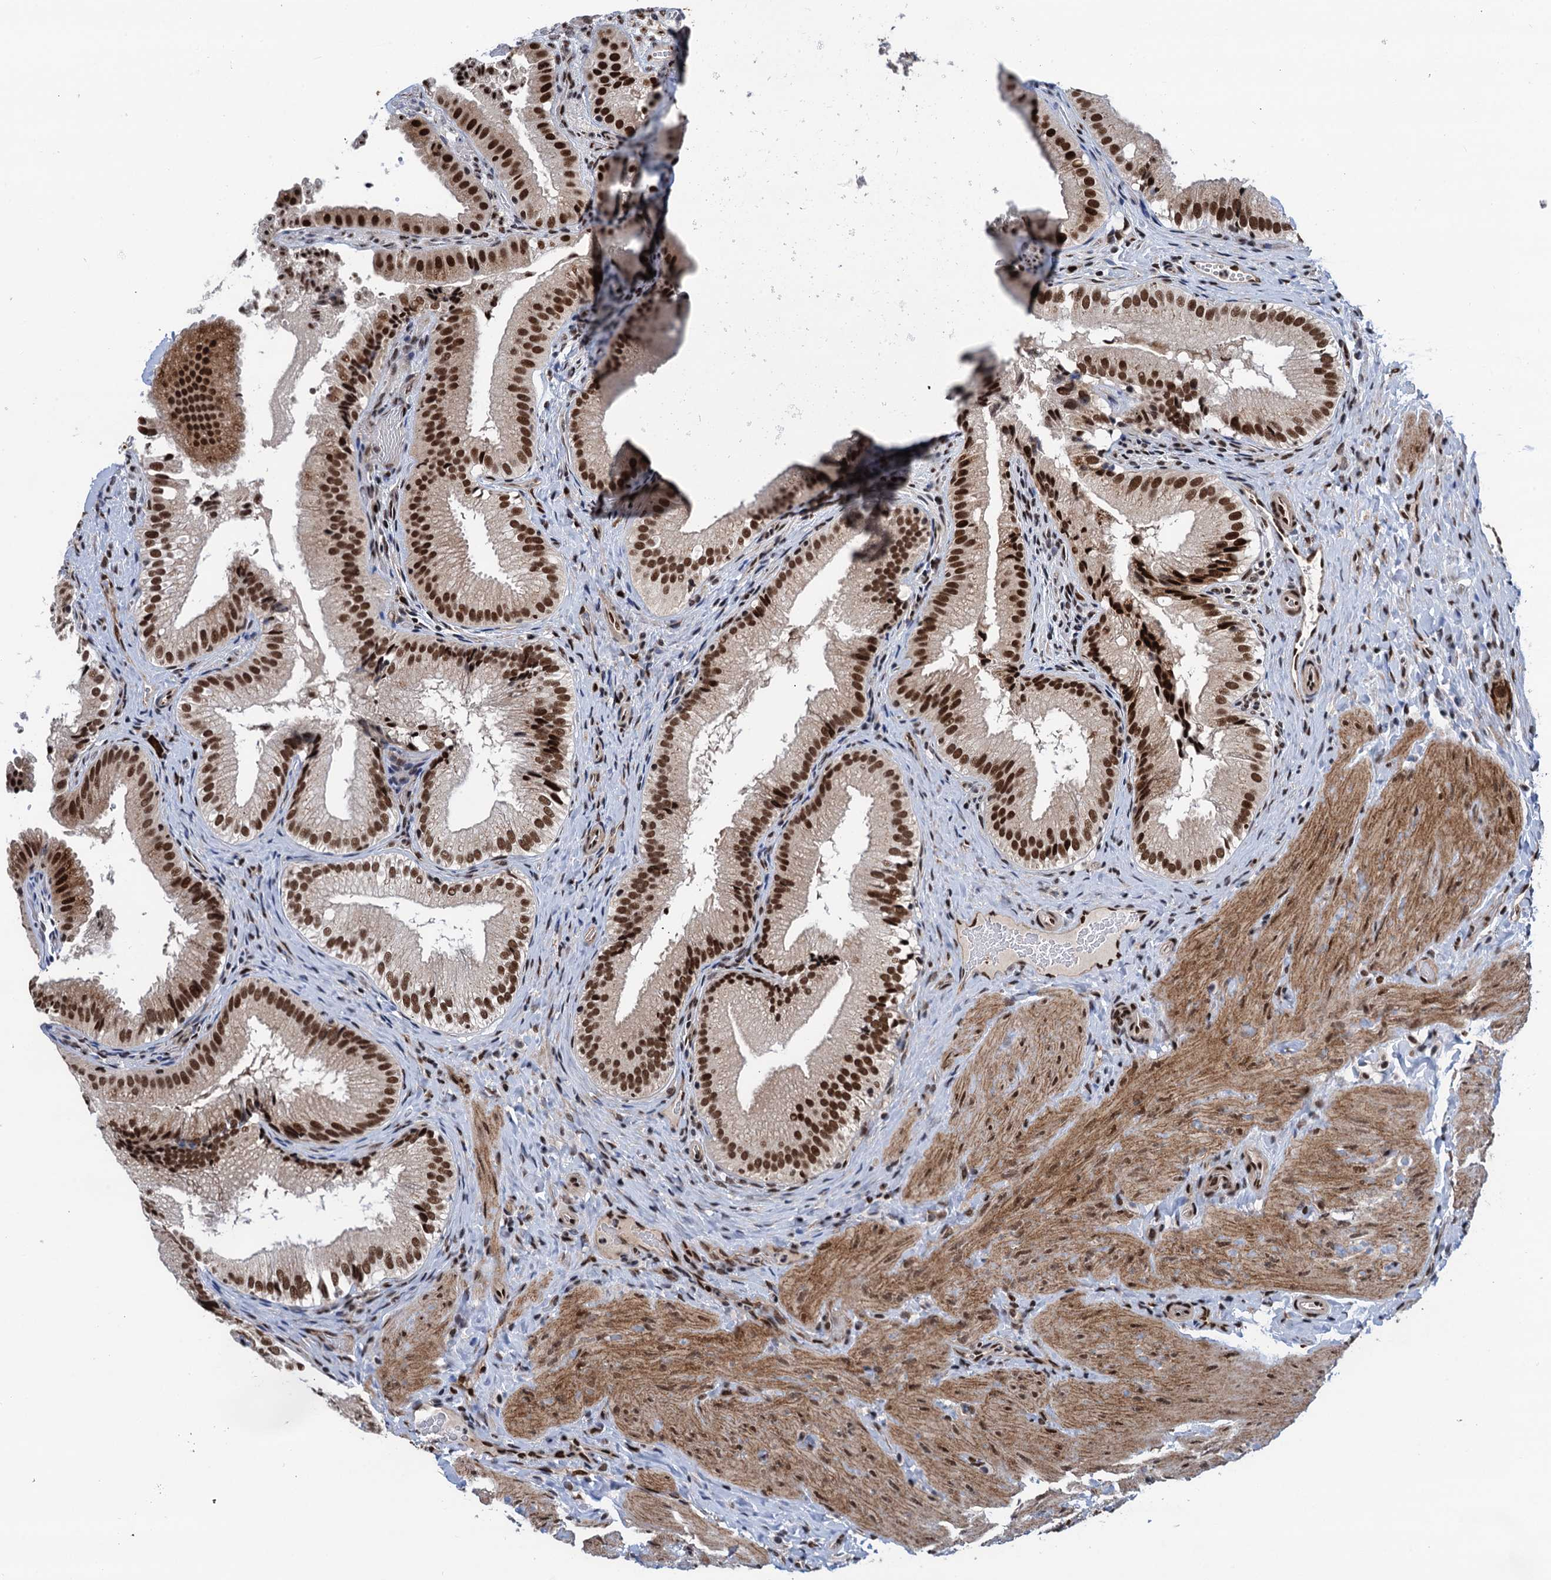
{"staining": {"intensity": "strong", "quantity": ">75%", "location": "nuclear"}, "tissue": "gallbladder", "cell_type": "Glandular cells", "image_type": "normal", "snomed": [{"axis": "morphology", "description": "Normal tissue, NOS"}, {"axis": "topography", "description": "Gallbladder"}], "caption": "The photomicrograph shows staining of normal gallbladder, revealing strong nuclear protein positivity (brown color) within glandular cells. (IHC, brightfield microscopy, high magnification).", "gene": "PPP4R1", "patient": {"sex": "female", "age": 30}}